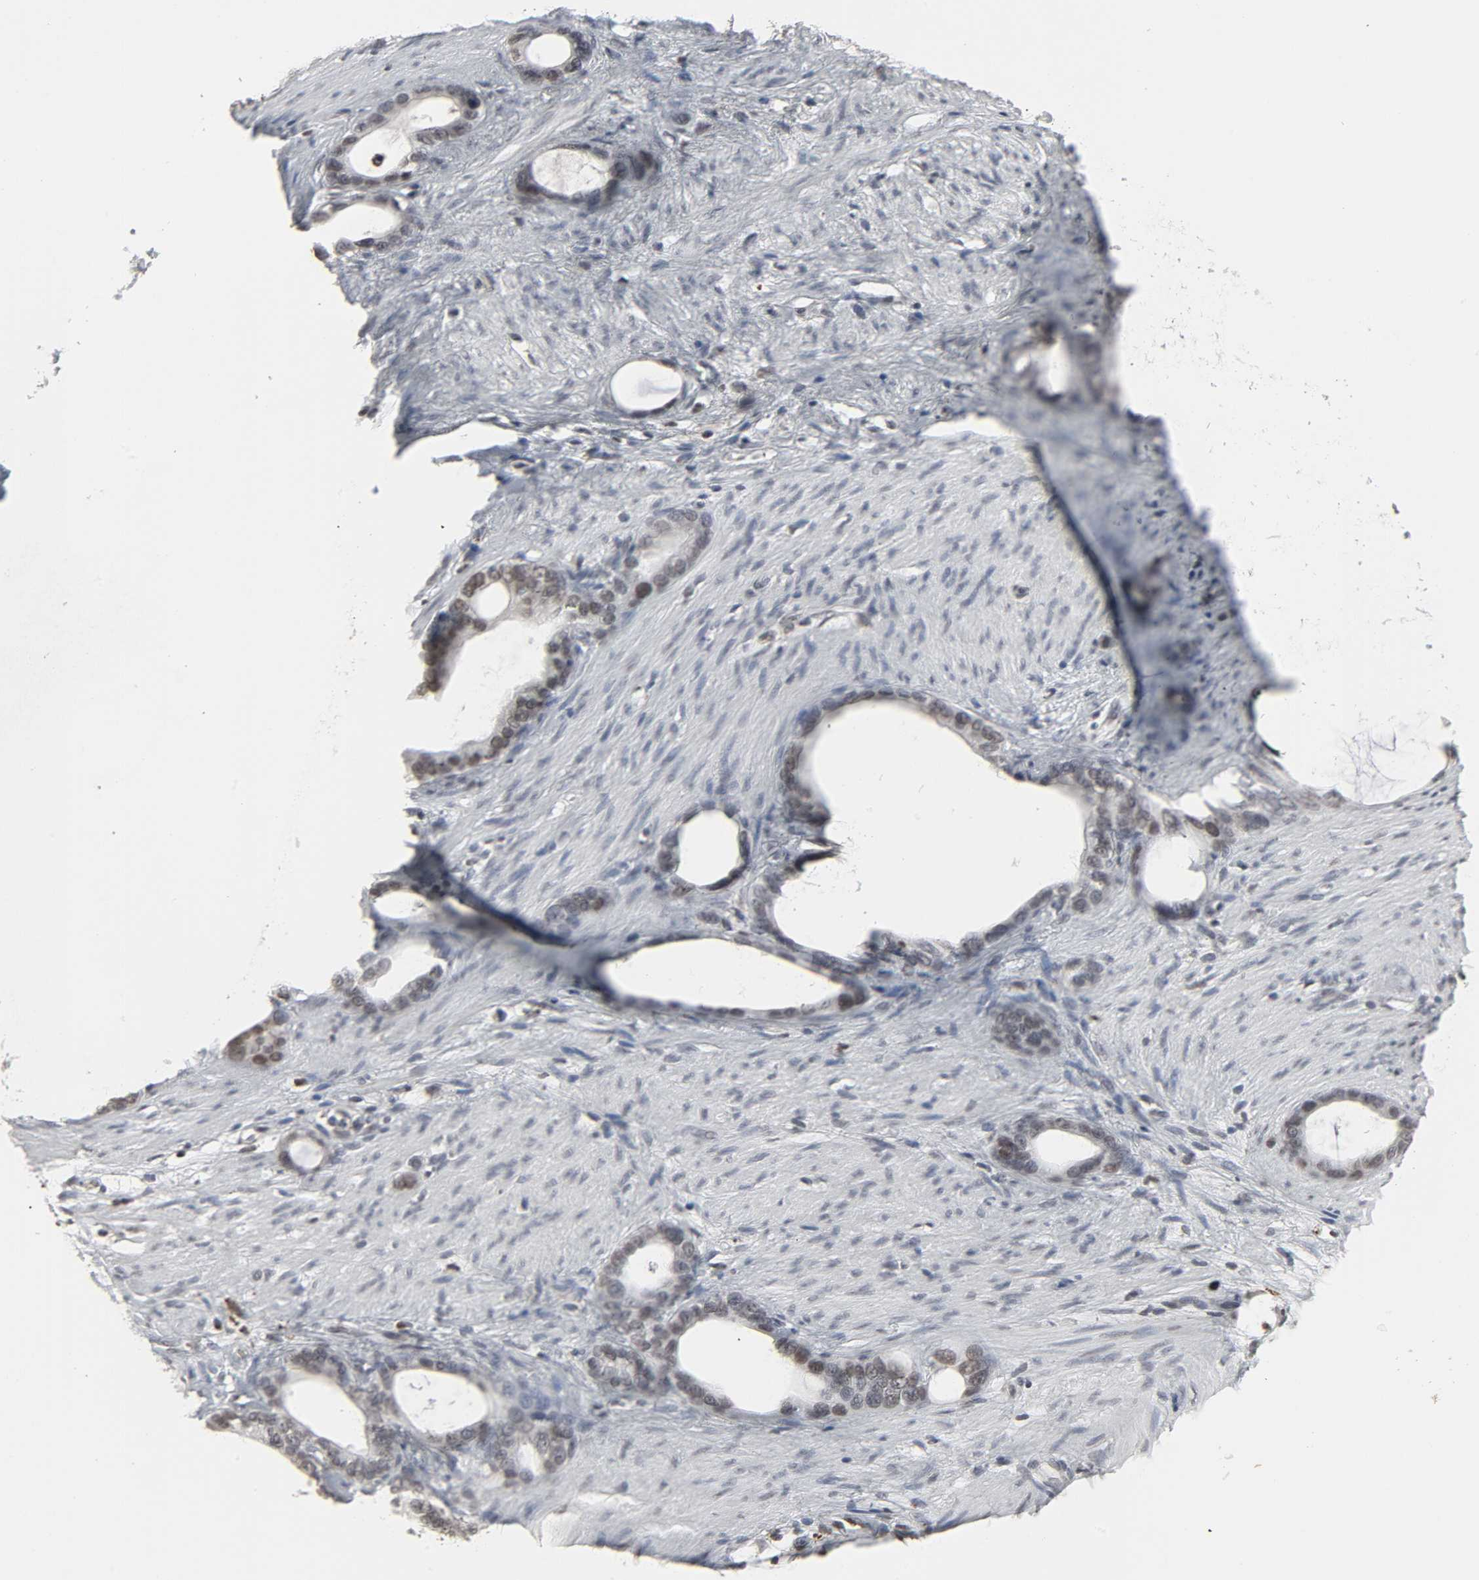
{"staining": {"intensity": "weak", "quantity": ">75%", "location": "nuclear"}, "tissue": "stomach cancer", "cell_type": "Tumor cells", "image_type": "cancer", "snomed": [{"axis": "morphology", "description": "Adenocarcinoma, NOS"}, {"axis": "topography", "description": "Stomach"}], "caption": "Immunohistochemistry micrograph of stomach cancer (adenocarcinoma) stained for a protein (brown), which shows low levels of weak nuclear staining in approximately >75% of tumor cells.", "gene": "DAZAP1", "patient": {"sex": "female", "age": 75}}